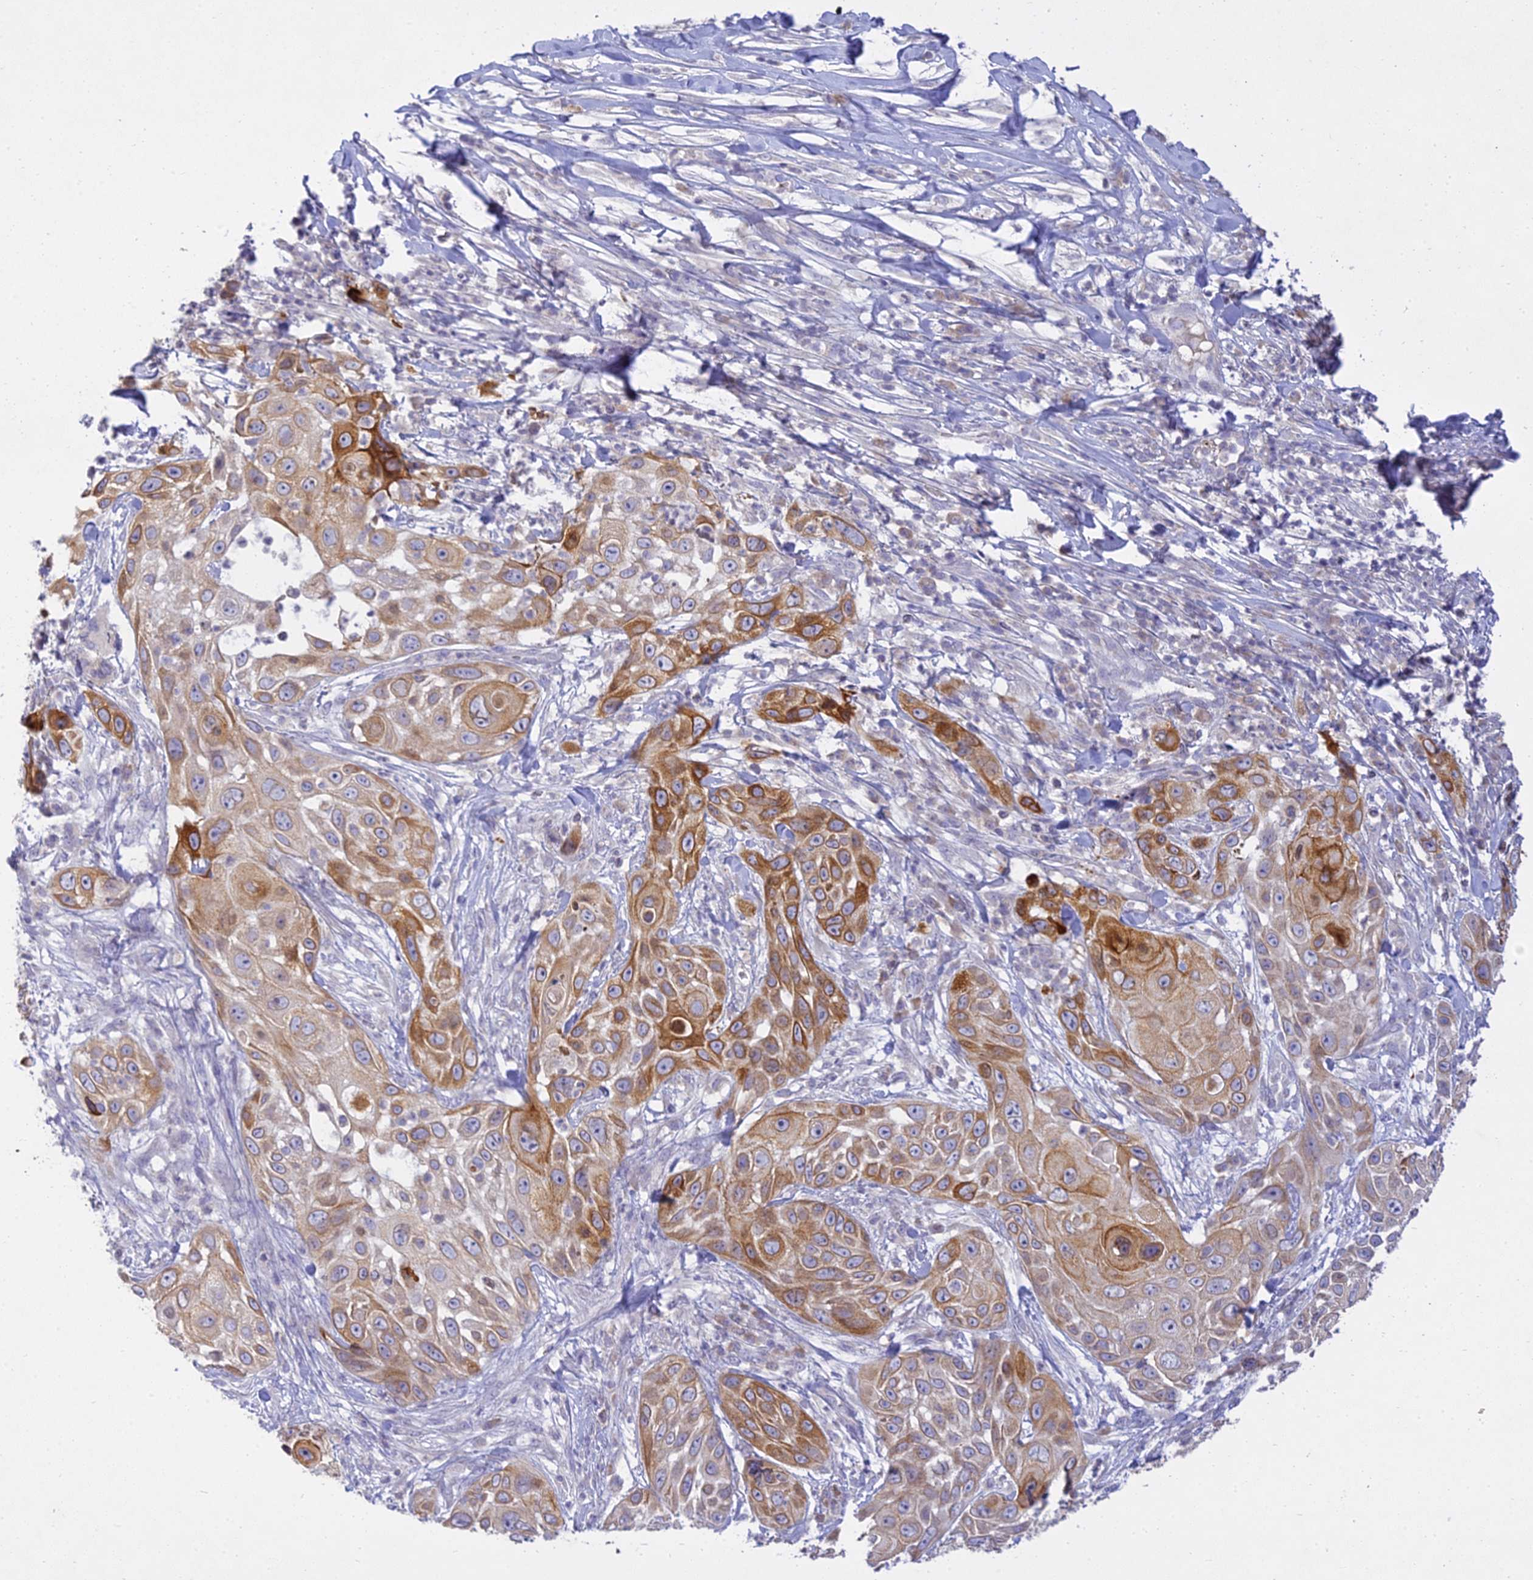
{"staining": {"intensity": "moderate", "quantity": ">75%", "location": "cytoplasmic/membranous"}, "tissue": "skin cancer", "cell_type": "Tumor cells", "image_type": "cancer", "snomed": [{"axis": "morphology", "description": "Squamous cell carcinoma, NOS"}, {"axis": "topography", "description": "Skin"}], "caption": "Skin cancer (squamous cell carcinoma) tissue reveals moderate cytoplasmic/membranous positivity in approximately >75% of tumor cells The staining was performed using DAB (3,3'-diaminobenzidine), with brown indicating positive protein expression. Nuclei are stained blue with hematoxylin.", "gene": "TMEM40", "patient": {"sex": "female", "age": 44}}